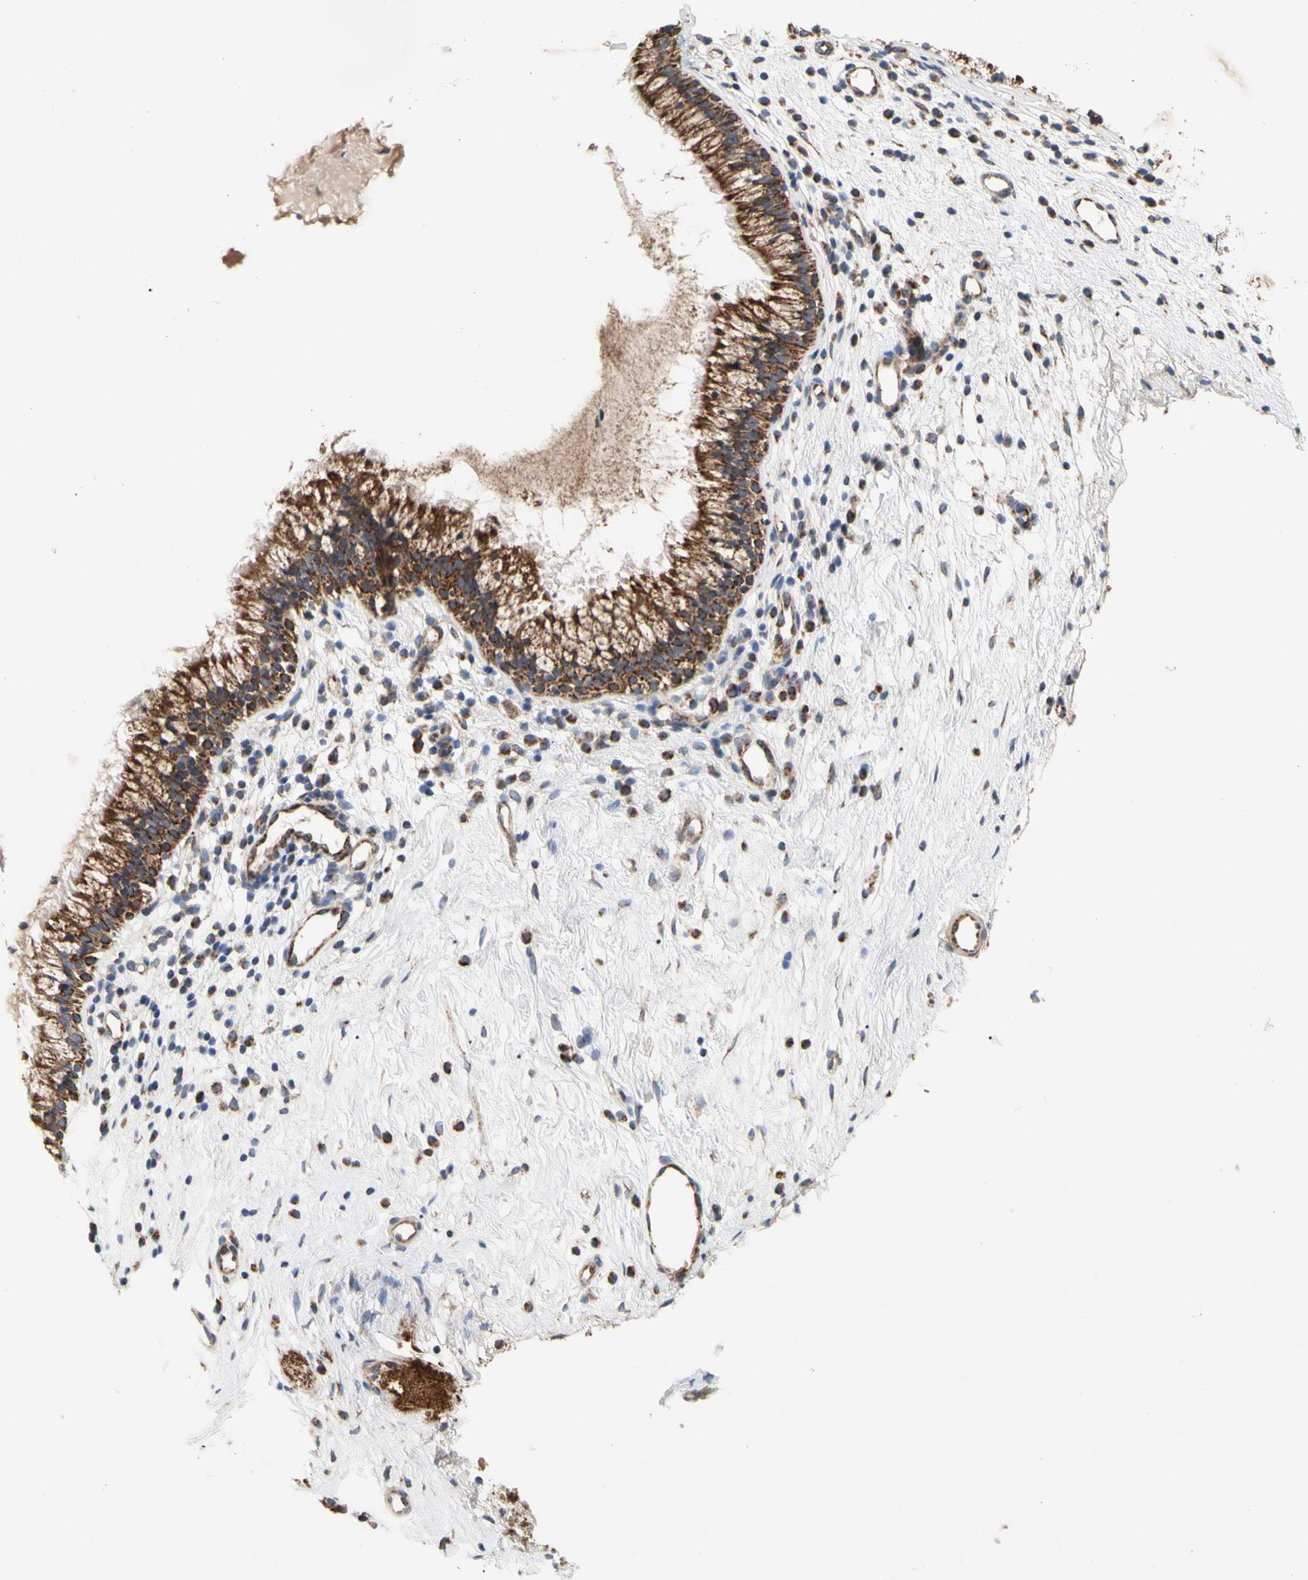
{"staining": {"intensity": "strong", "quantity": ">75%", "location": "cytoplasmic/membranous"}, "tissue": "nasopharynx", "cell_type": "Respiratory epithelial cells", "image_type": "normal", "snomed": [{"axis": "morphology", "description": "Normal tissue, NOS"}, {"axis": "topography", "description": "Nasopharynx"}], "caption": "Normal nasopharynx was stained to show a protein in brown. There is high levels of strong cytoplasmic/membranous staining in approximately >75% of respiratory epithelial cells. Nuclei are stained in blue.", "gene": "GPD2", "patient": {"sex": "male", "age": 21}}